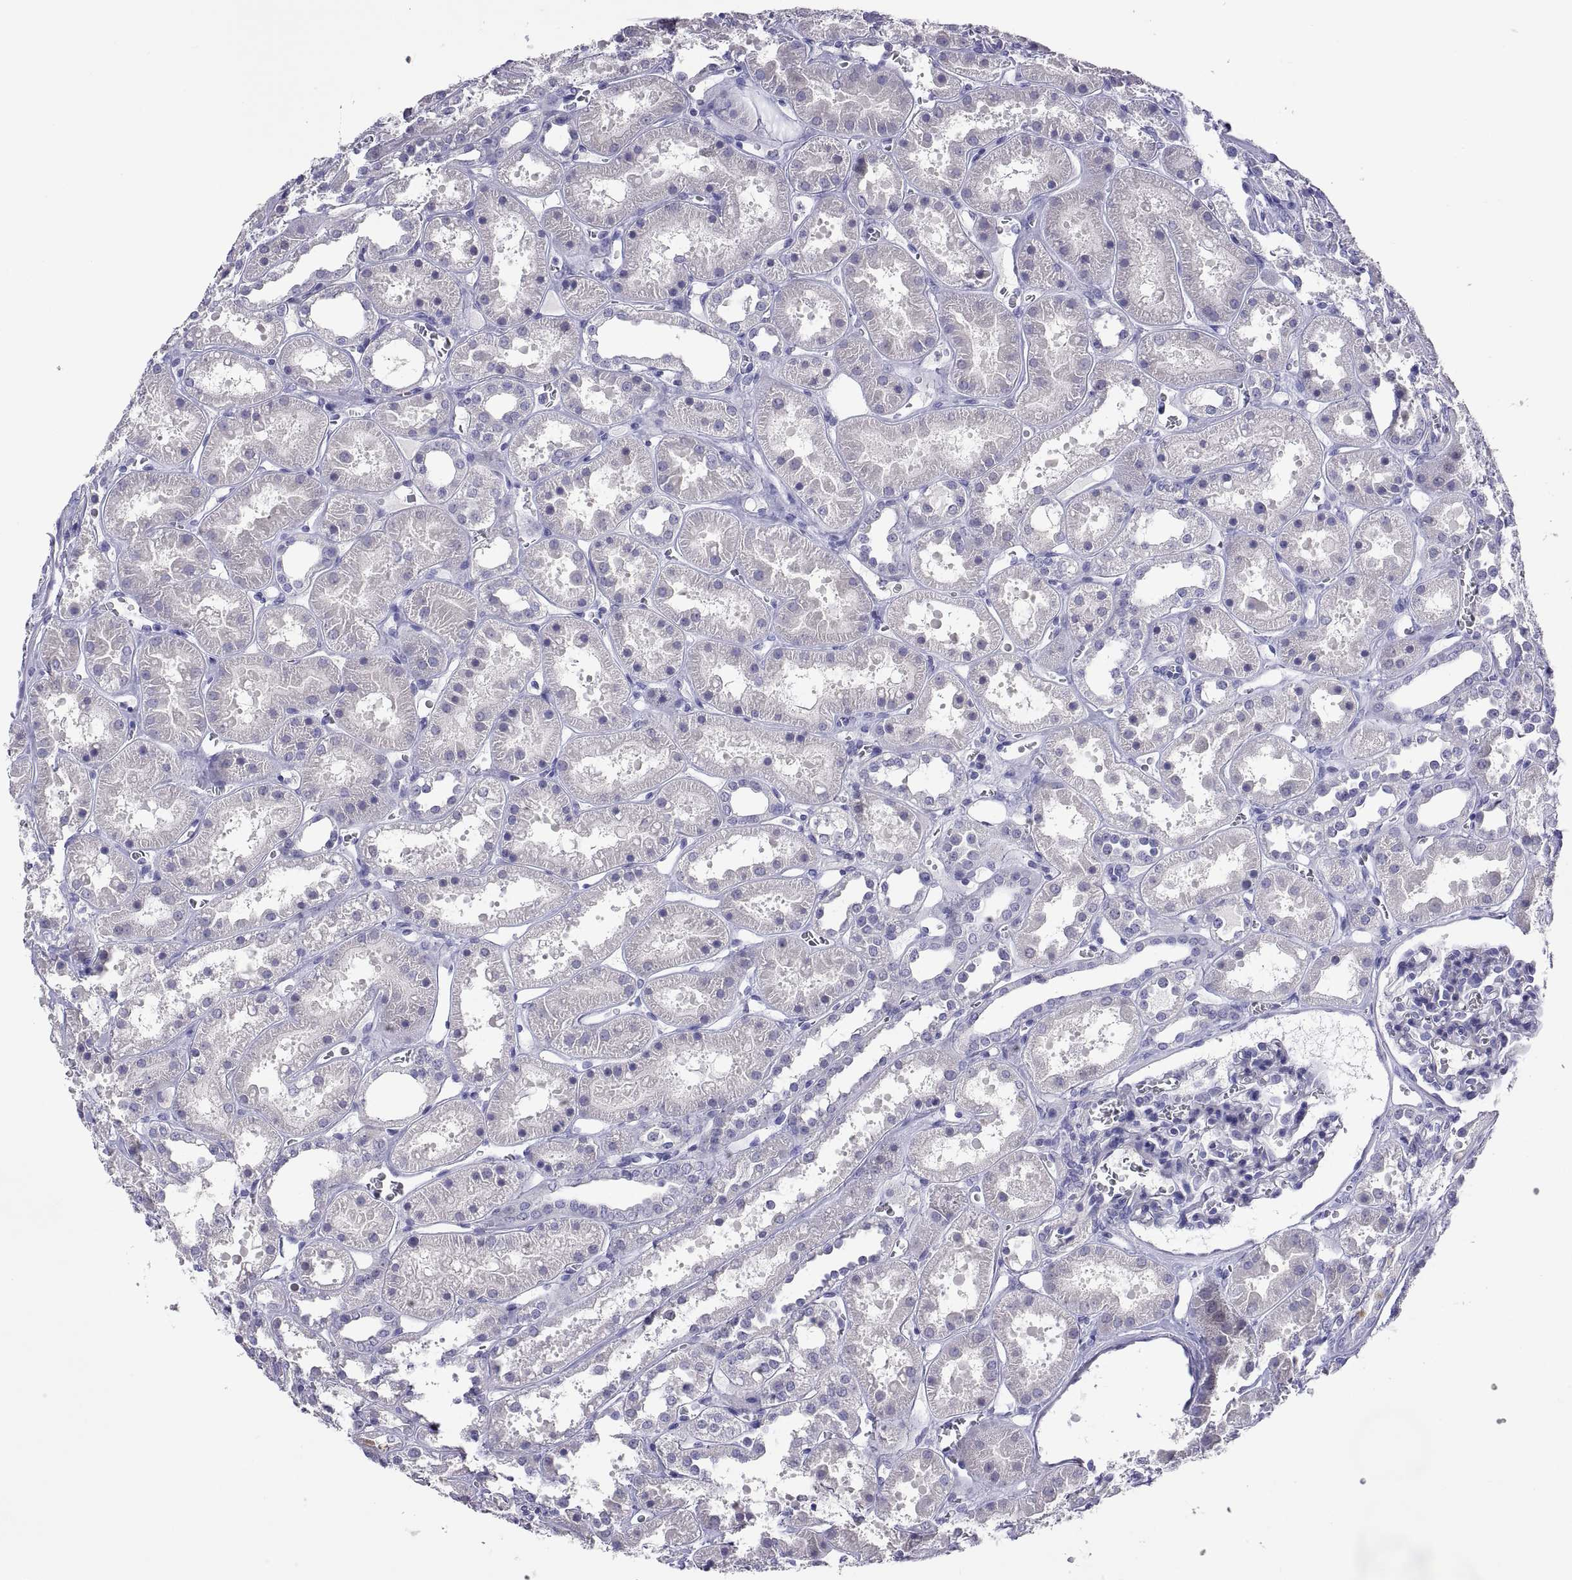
{"staining": {"intensity": "negative", "quantity": "none", "location": "none"}, "tissue": "kidney", "cell_type": "Cells in glomeruli", "image_type": "normal", "snomed": [{"axis": "morphology", "description": "Normal tissue, NOS"}, {"axis": "topography", "description": "Kidney"}], "caption": "The photomicrograph reveals no significant staining in cells in glomeruli of kidney.", "gene": "BSPH1", "patient": {"sex": "female", "age": 41}}